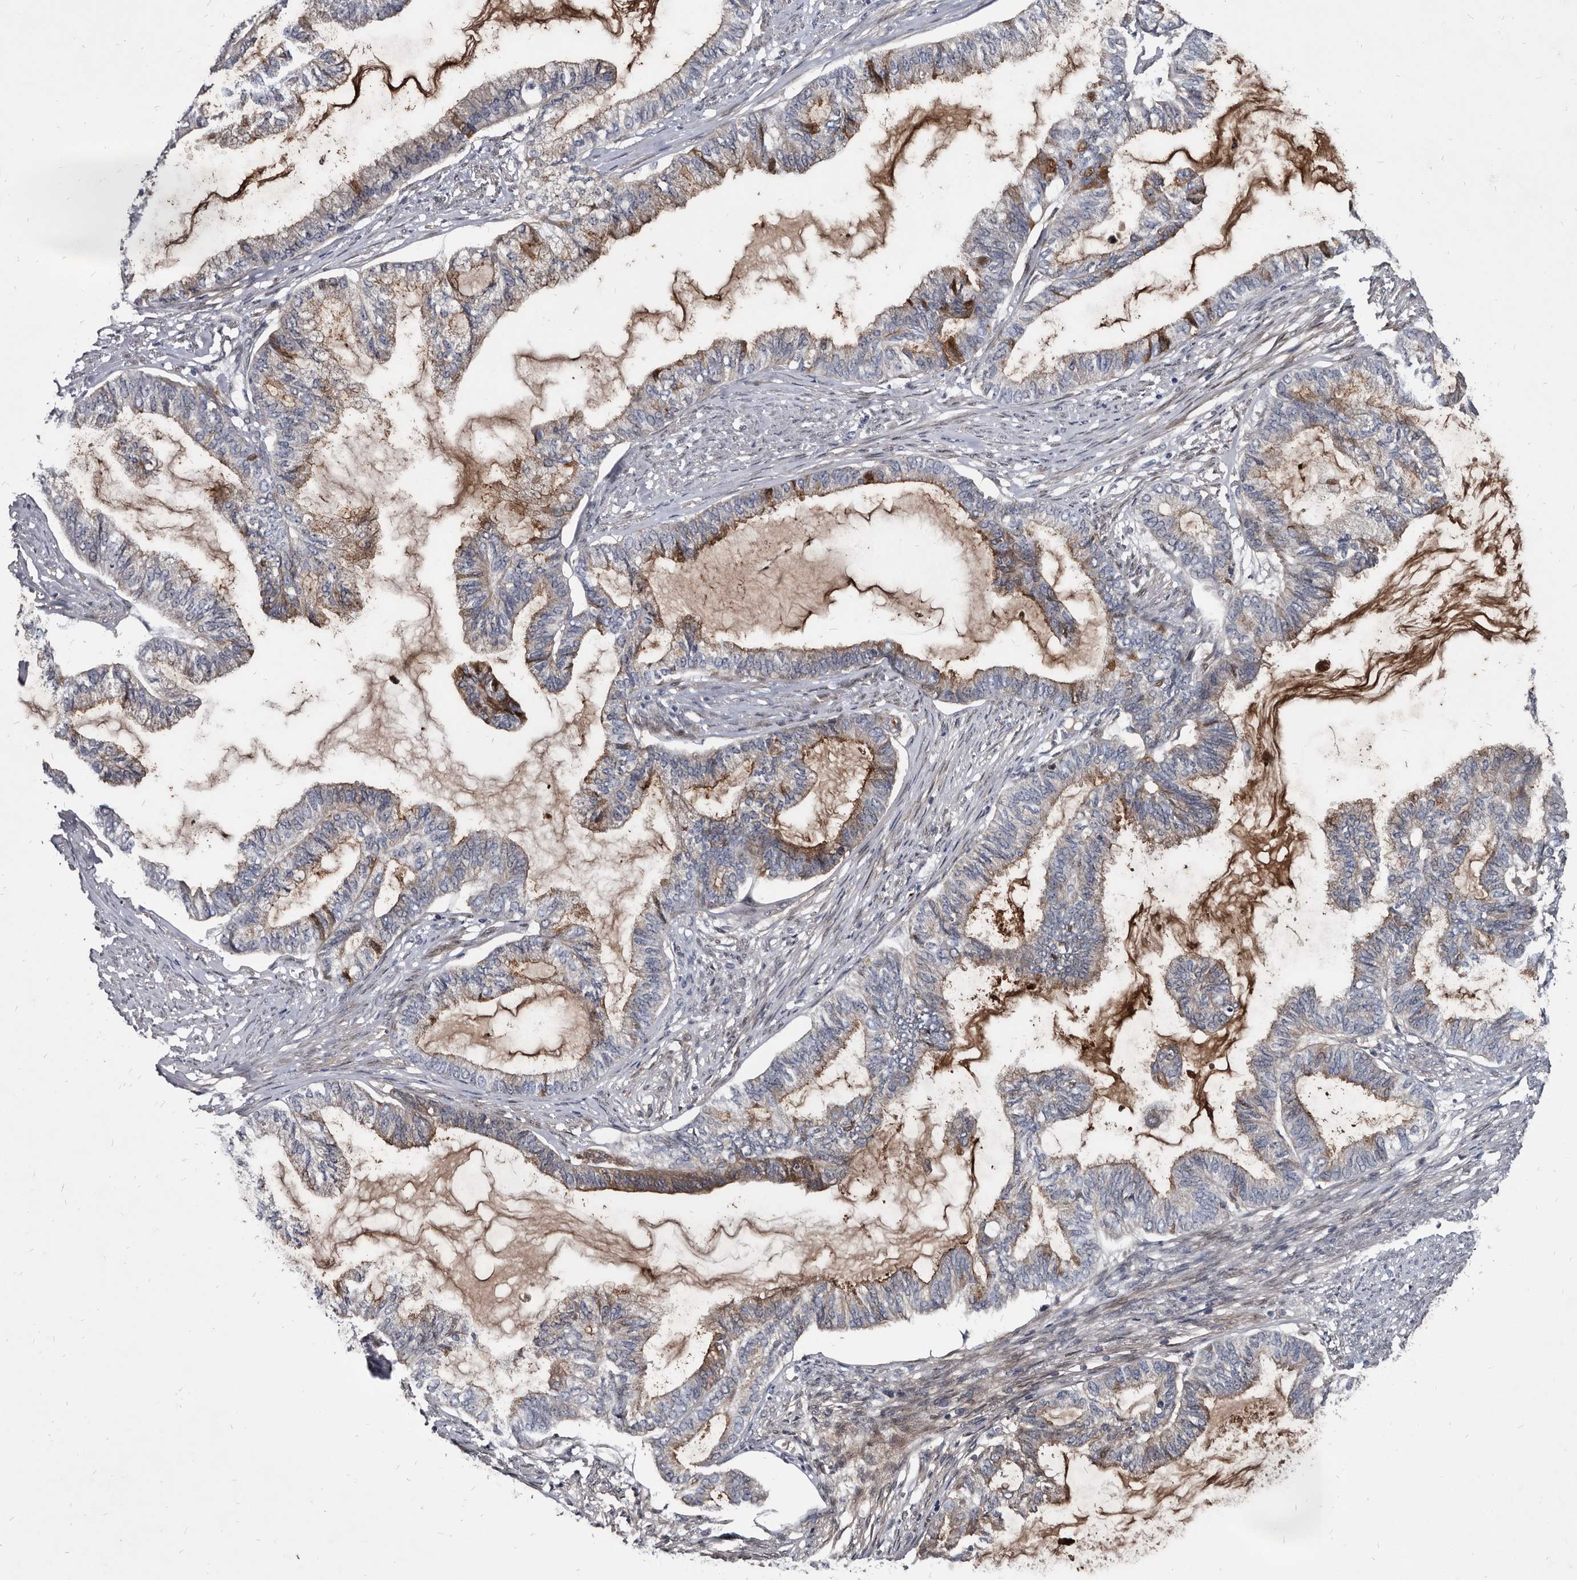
{"staining": {"intensity": "moderate", "quantity": "25%-75%", "location": "cytoplasmic/membranous"}, "tissue": "endometrial cancer", "cell_type": "Tumor cells", "image_type": "cancer", "snomed": [{"axis": "morphology", "description": "Adenocarcinoma, NOS"}, {"axis": "topography", "description": "Endometrium"}], "caption": "High-power microscopy captured an immunohistochemistry photomicrograph of endometrial cancer, revealing moderate cytoplasmic/membranous positivity in about 25%-75% of tumor cells.", "gene": "PRSS8", "patient": {"sex": "female", "age": 86}}